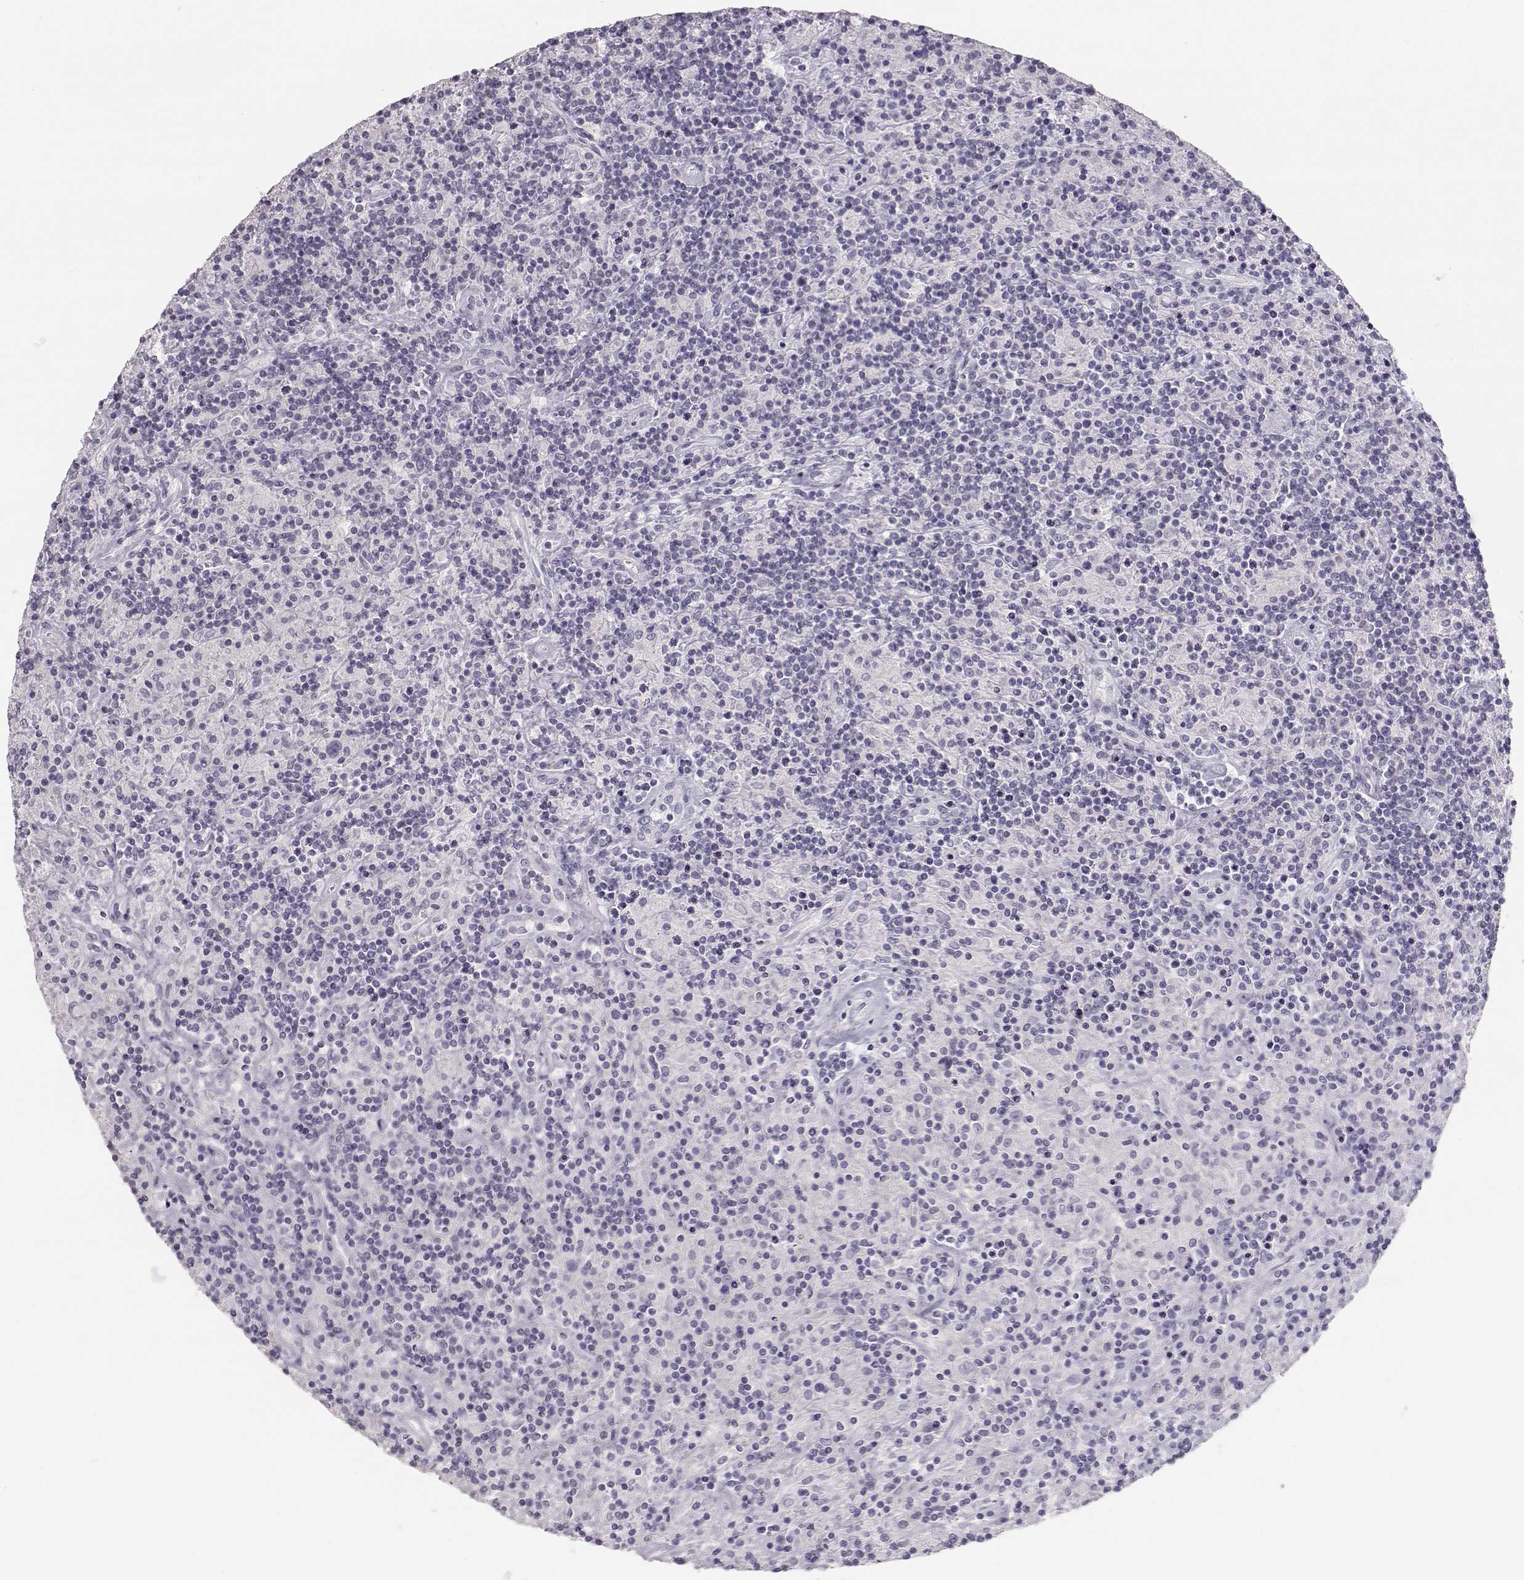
{"staining": {"intensity": "negative", "quantity": "none", "location": "none"}, "tissue": "lymphoma", "cell_type": "Tumor cells", "image_type": "cancer", "snomed": [{"axis": "morphology", "description": "Hodgkin's disease, NOS"}, {"axis": "topography", "description": "Lymph node"}], "caption": "Lymphoma was stained to show a protein in brown. There is no significant expression in tumor cells. (DAB (3,3'-diaminobenzidine) immunohistochemistry, high magnification).", "gene": "LEPR", "patient": {"sex": "male", "age": 70}}